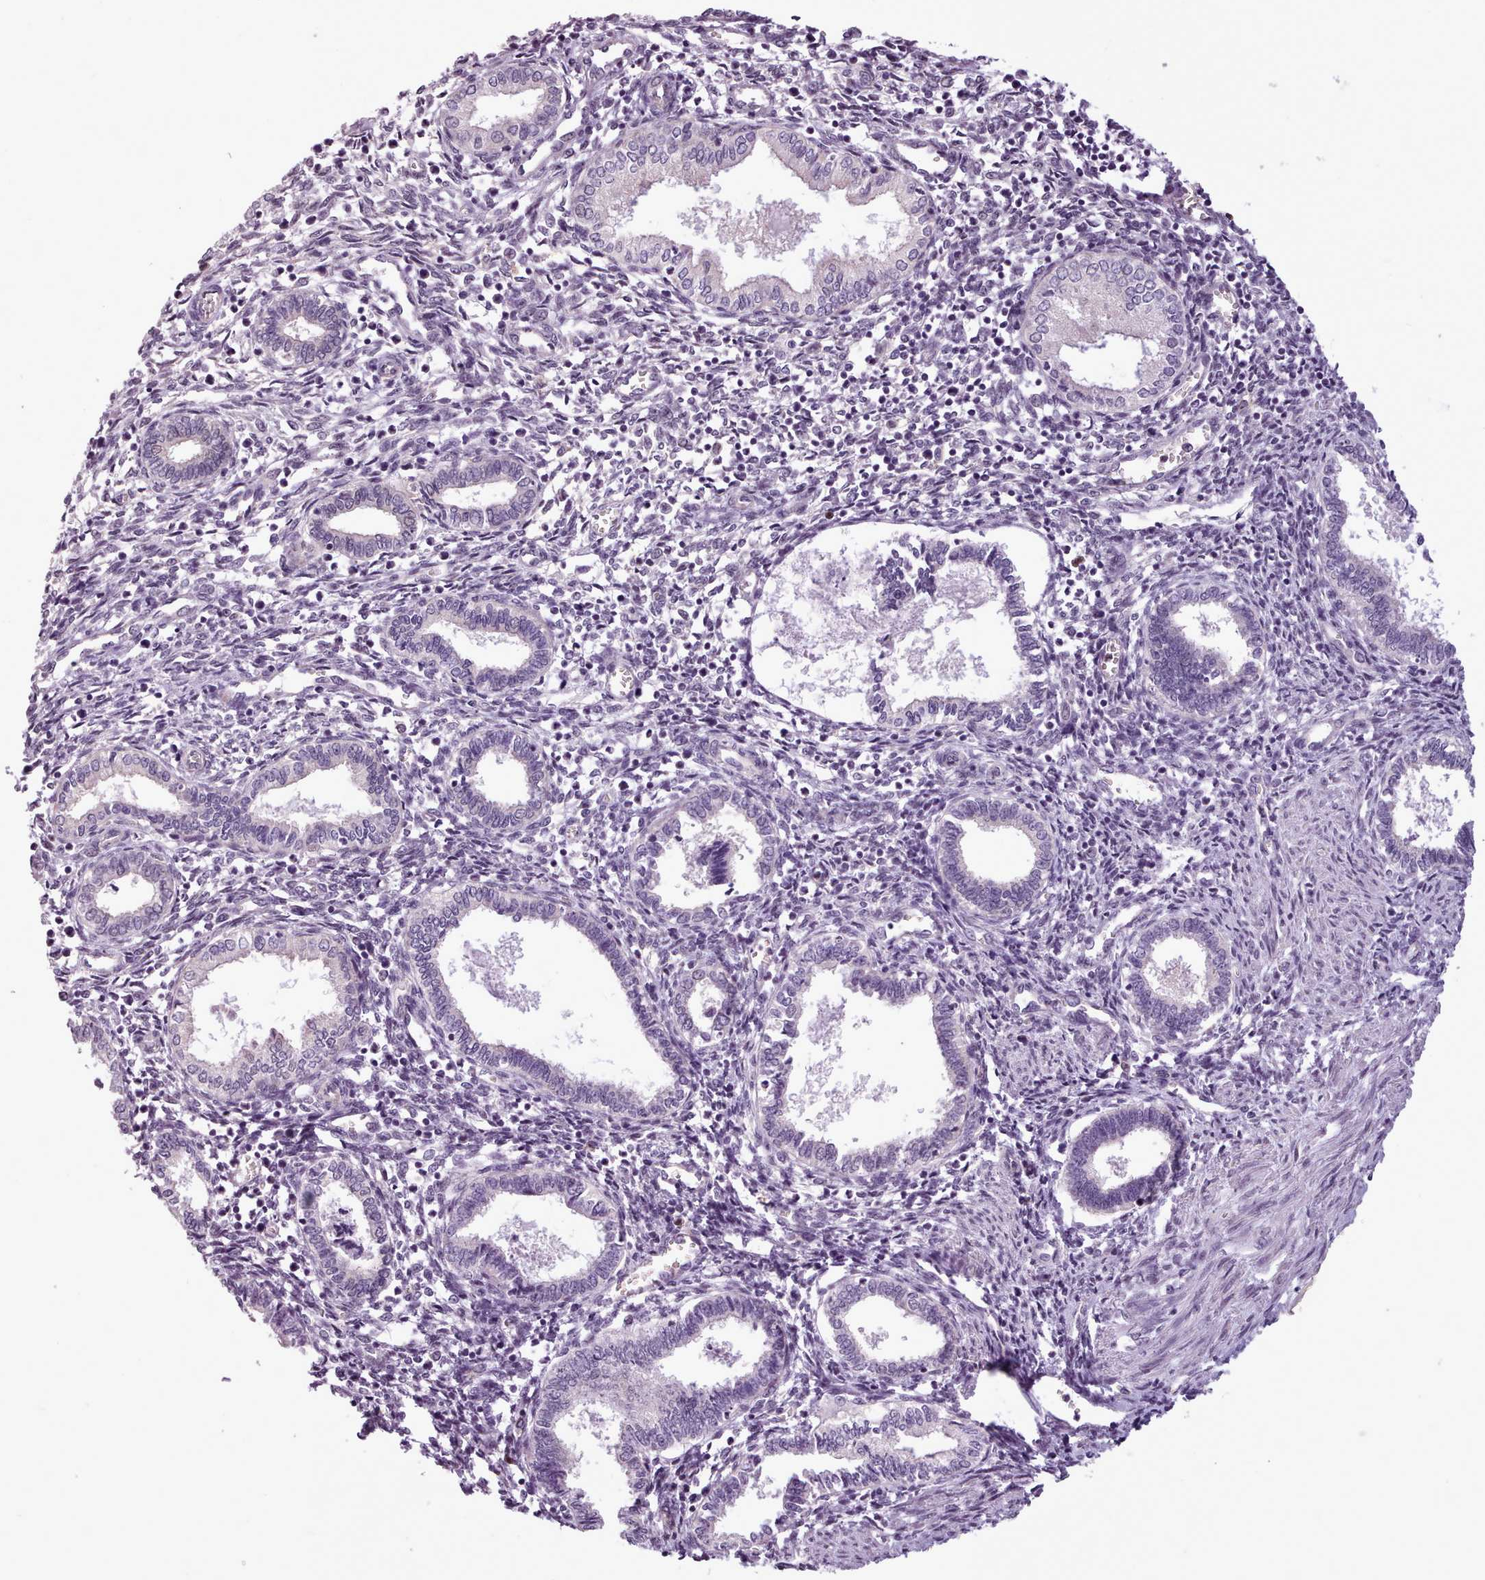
{"staining": {"intensity": "negative", "quantity": "none", "location": "none"}, "tissue": "endometrium", "cell_type": "Cells in endometrial stroma", "image_type": "normal", "snomed": [{"axis": "morphology", "description": "Normal tissue, NOS"}, {"axis": "topography", "description": "Endometrium"}], "caption": "Unremarkable endometrium was stained to show a protein in brown. There is no significant positivity in cells in endometrial stroma.", "gene": "SLURP1", "patient": {"sex": "female", "age": 37}}